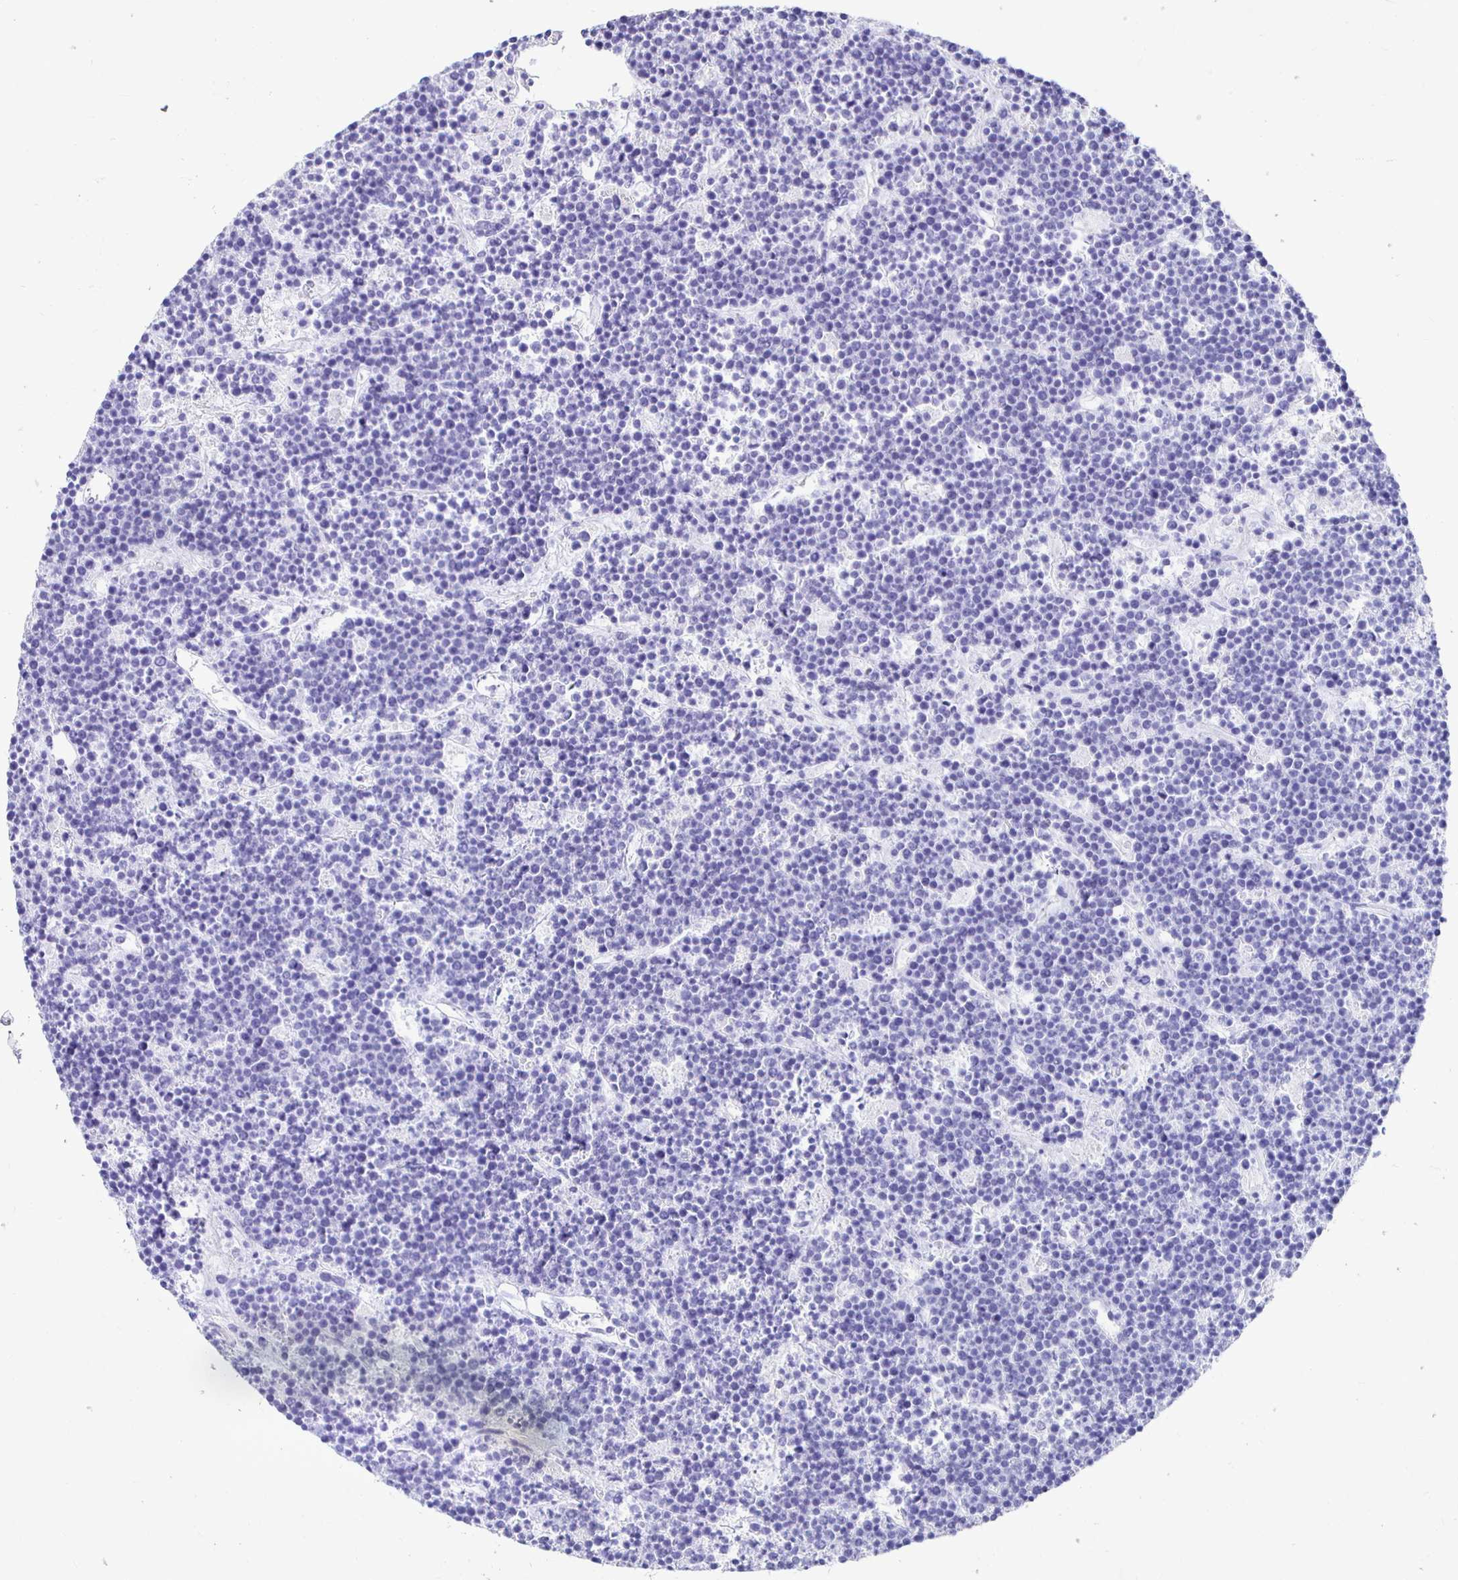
{"staining": {"intensity": "negative", "quantity": "none", "location": "none"}, "tissue": "lymphoma", "cell_type": "Tumor cells", "image_type": "cancer", "snomed": [{"axis": "morphology", "description": "Malignant lymphoma, non-Hodgkin's type, High grade"}, {"axis": "topography", "description": "Ovary"}], "caption": "DAB immunohistochemical staining of human lymphoma displays no significant staining in tumor cells.", "gene": "UMOD", "patient": {"sex": "female", "age": 56}}